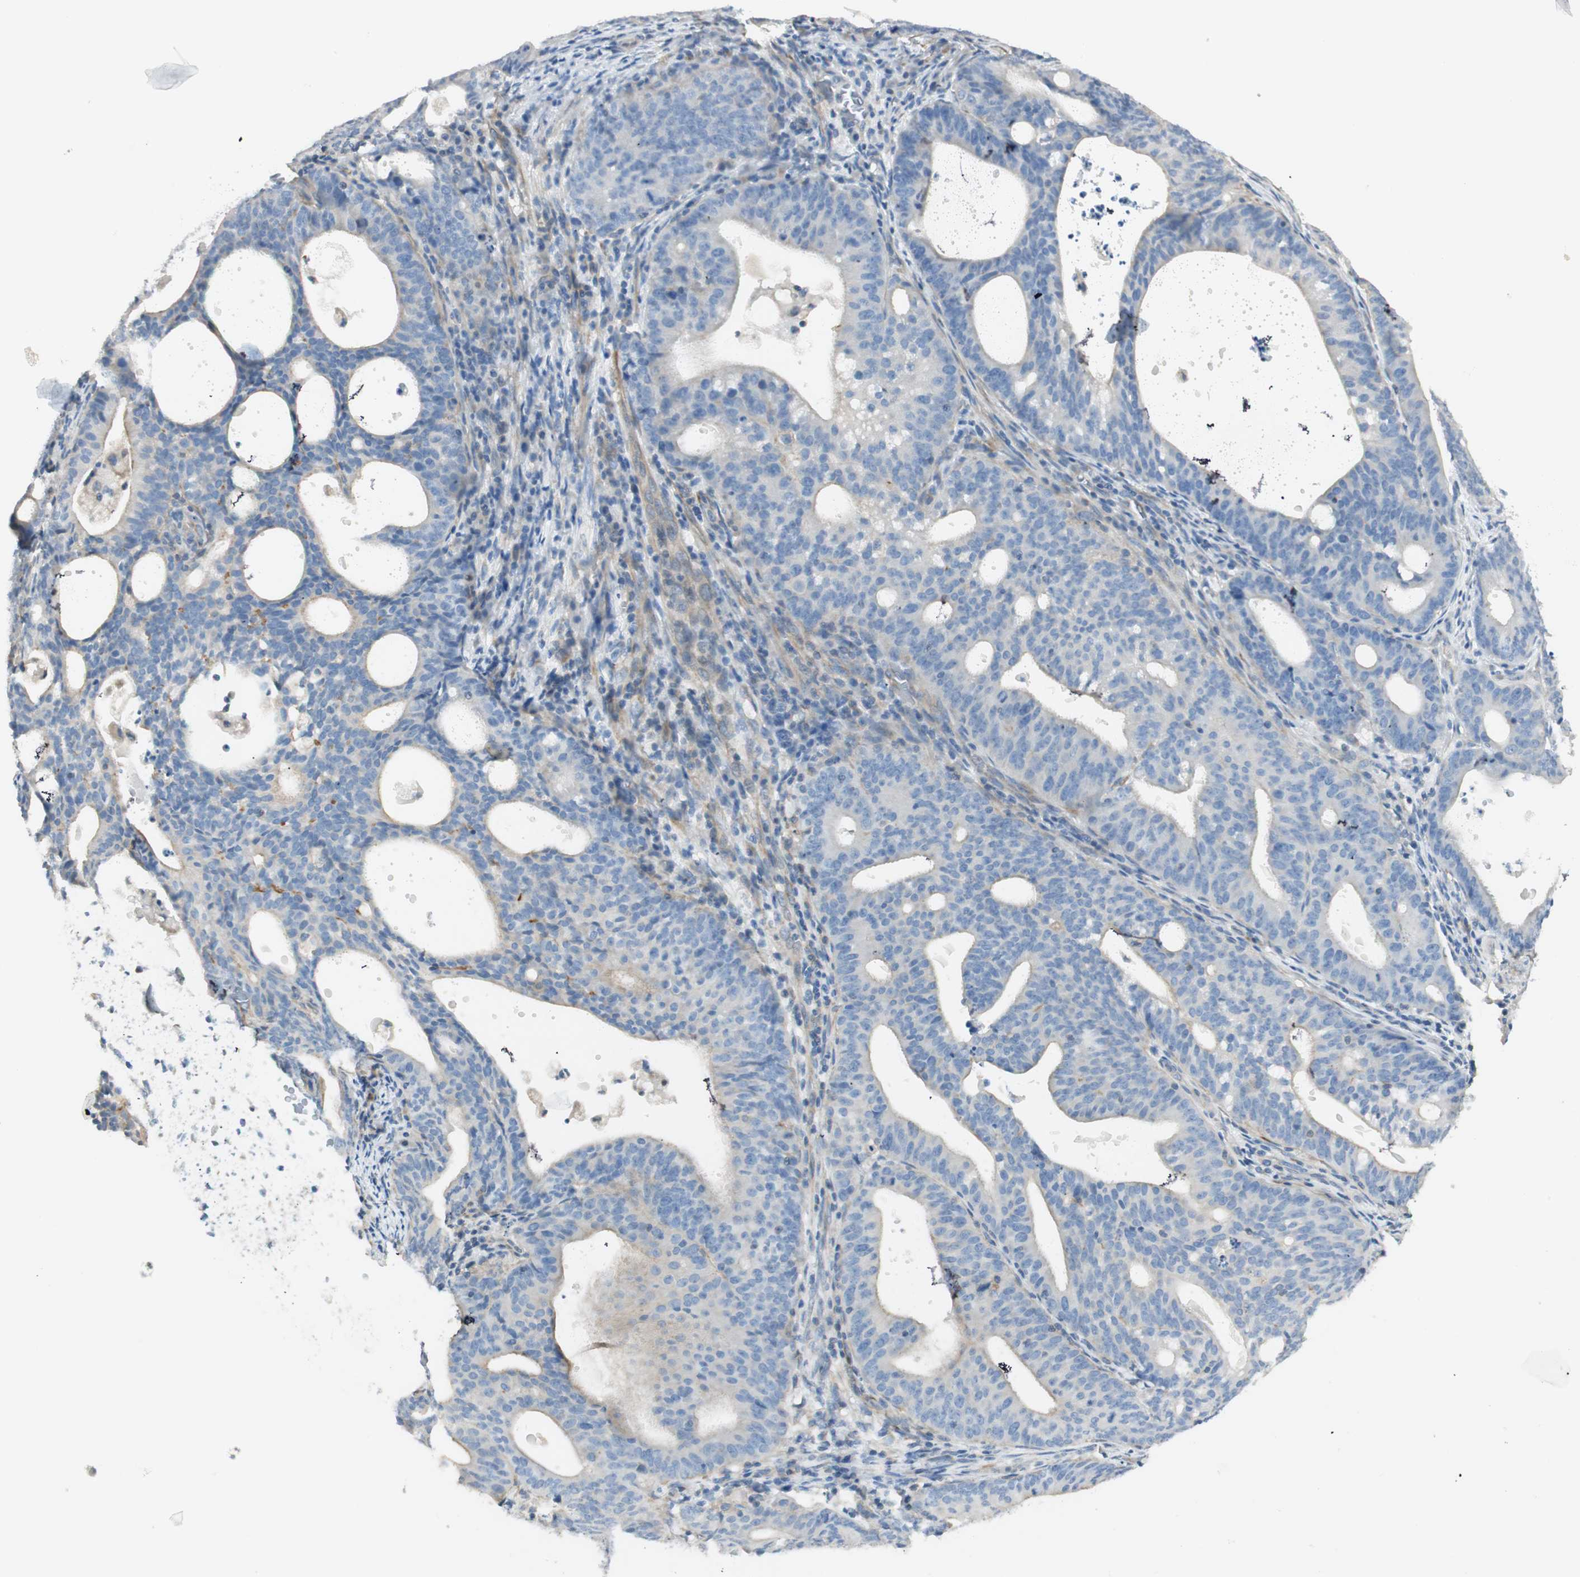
{"staining": {"intensity": "weak", "quantity": "<25%", "location": "cytoplasmic/membranous"}, "tissue": "endometrial cancer", "cell_type": "Tumor cells", "image_type": "cancer", "snomed": [{"axis": "morphology", "description": "Adenocarcinoma, NOS"}, {"axis": "topography", "description": "Uterus"}], "caption": "There is no significant staining in tumor cells of adenocarcinoma (endometrial).", "gene": "CDK3", "patient": {"sex": "female", "age": 83}}